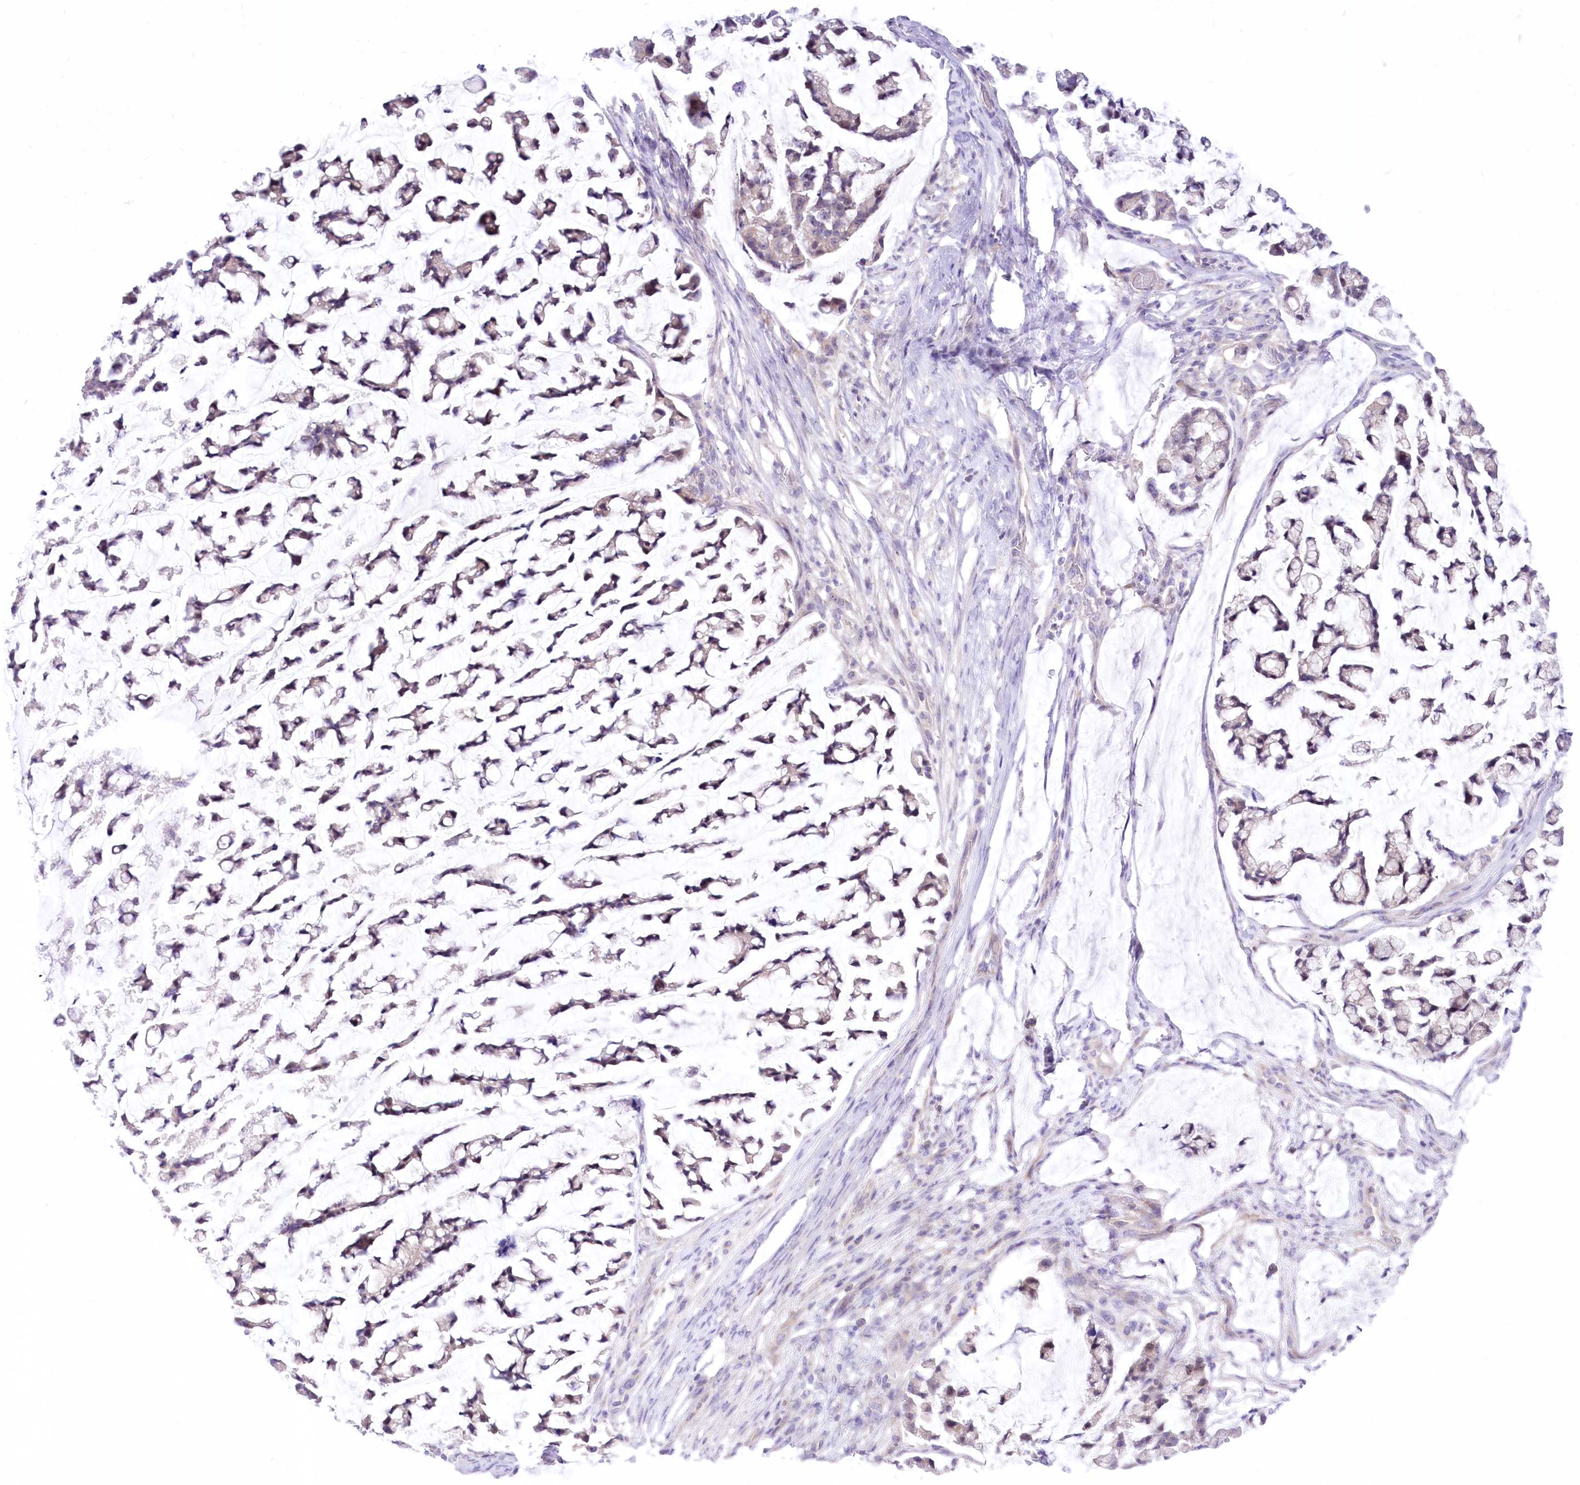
{"staining": {"intensity": "weak", "quantity": "<25%", "location": "cytoplasmic/membranous"}, "tissue": "stomach cancer", "cell_type": "Tumor cells", "image_type": "cancer", "snomed": [{"axis": "morphology", "description": "Adenocarcinoma, NOS"}, {"axis": "topography", "description": "Stomach, lower"}], "caption": "Tumor cells are negative for brown protein staining in stomach adenocarcinoma. (Immunohistochemistry (ihc), brightfield microscopy, high magnification).", "gene": "HELT", "patient": {"sex": "male", "age": 67}}